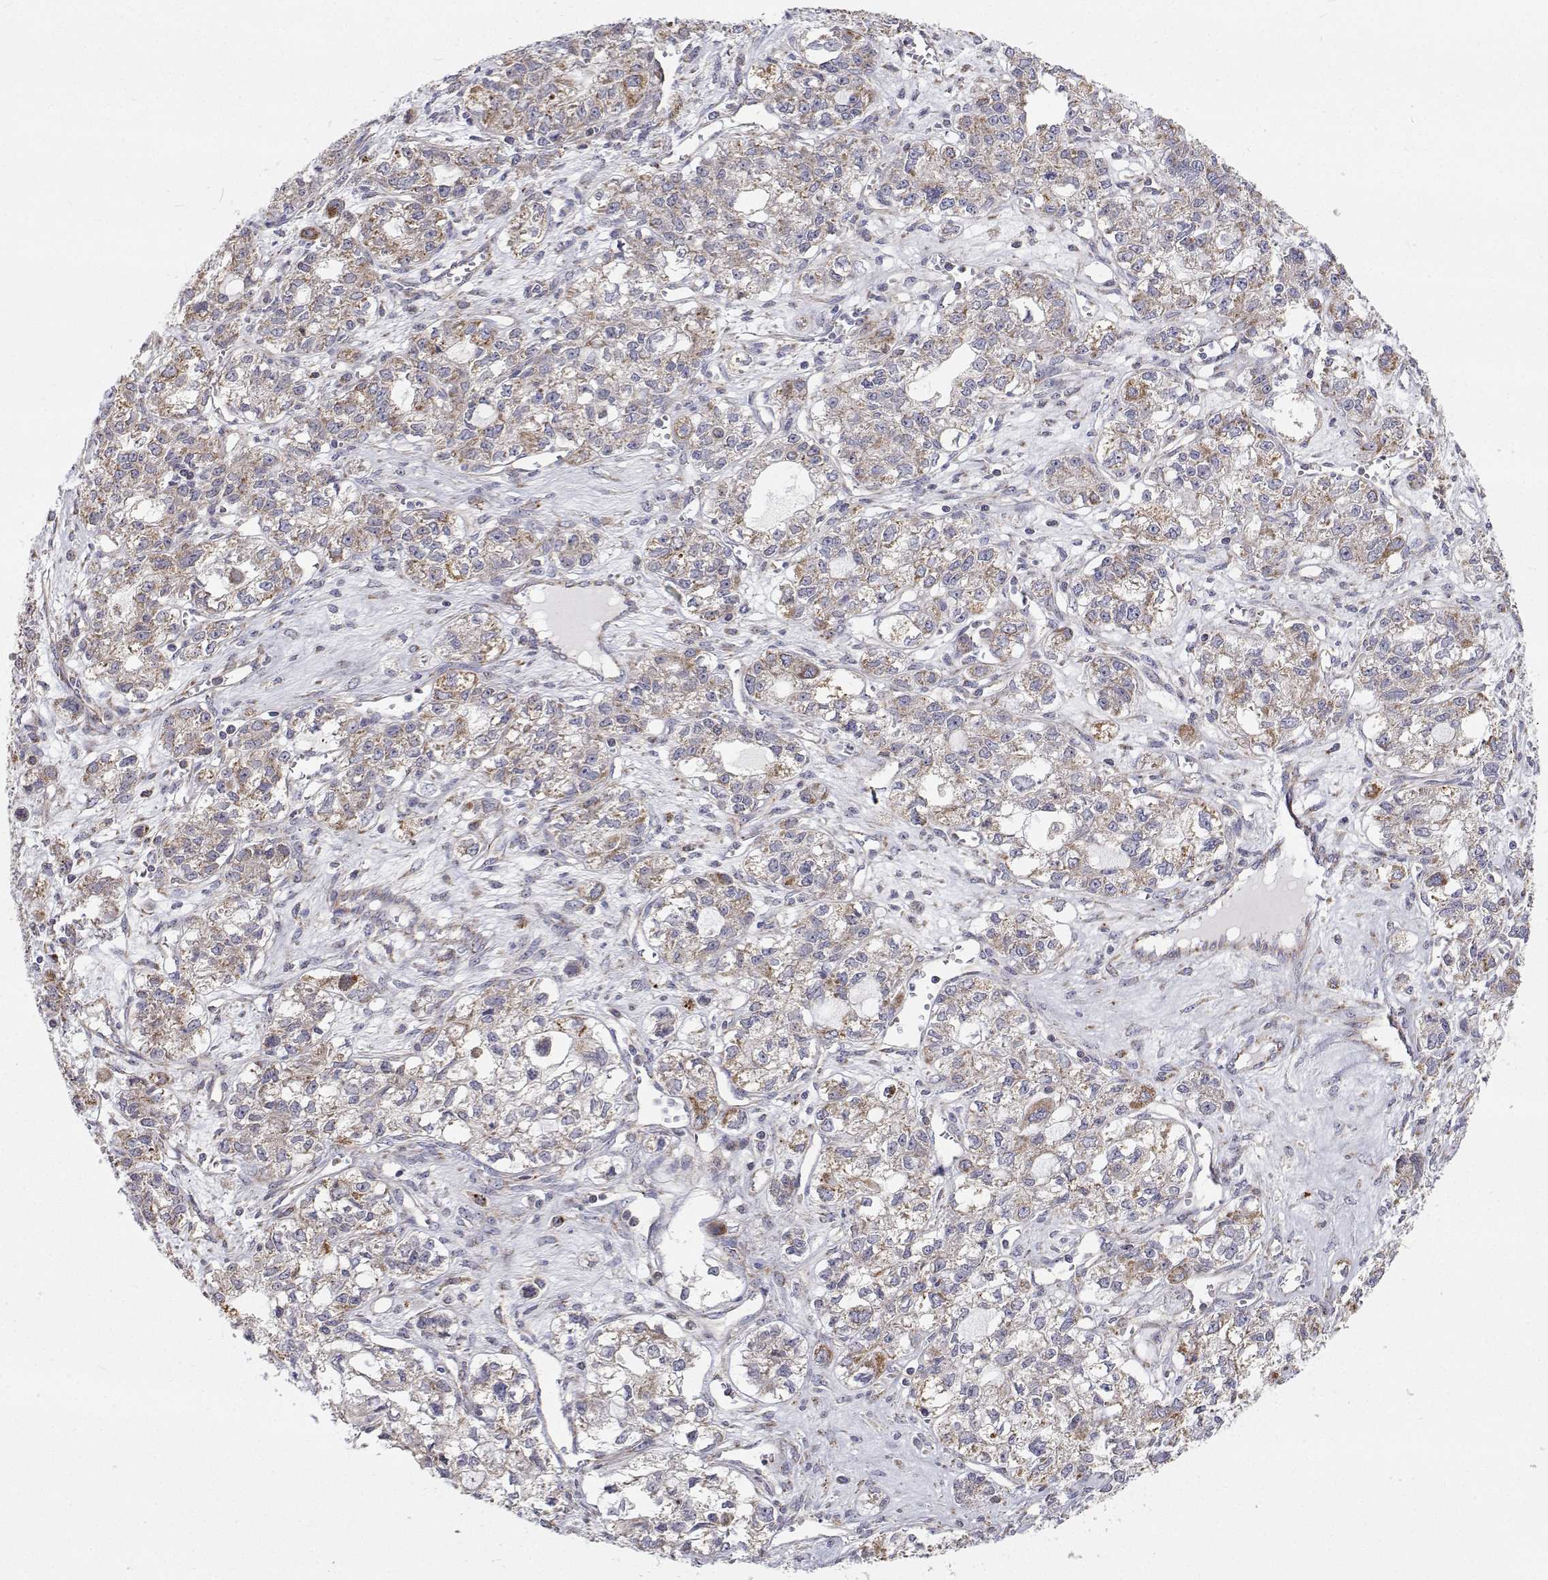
{"staining": {"intensity": "weak", "quantity": "25%-75%", "location": "cytoplasmic/membranous"}, "tissue": "ovarian cancer", "cell_type": "Tumor cells", "image_type": "cancer", "snomed": [{"axis": "morphology", "description": "Carcinoma, endometroid"}, {"axis": "topography", "description": "Ovary"}], "caption": "This is an image of IHC staining of ovarian cancer (endometroid carcinoma), which shows weak expression in the cytoplasmic/membranous of tumor cells.", "gene": "SPICE1", "patient": {"sex": "female", "age": 64}}